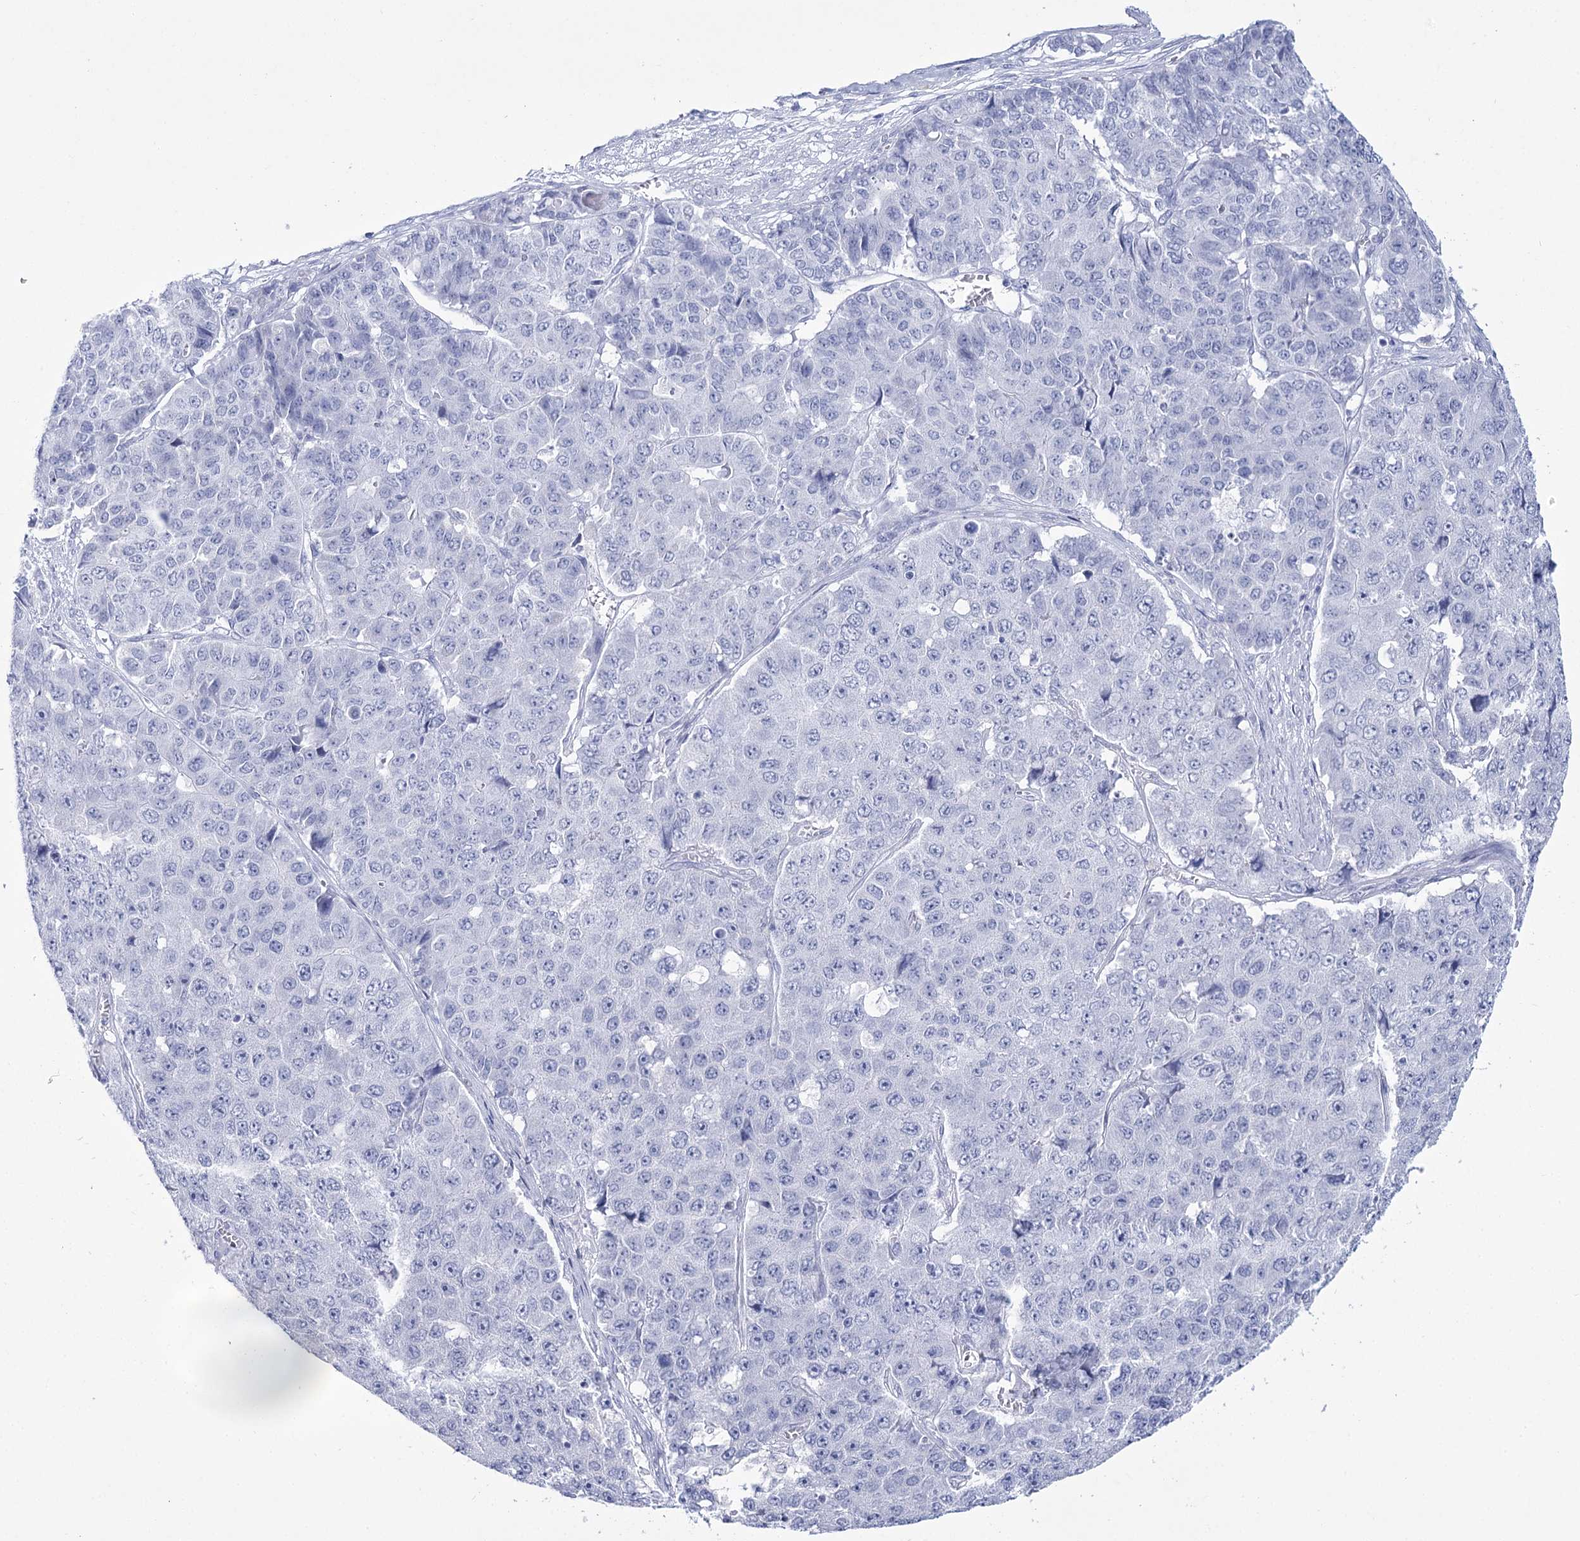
{"staining": {"intensity": "negative", "quantity": "none", "location": "none"}, "tissue": "pancreatic cancer", "cell_type": "Tumor cells", "image_type": "cancer", "snomed": [{"axis": "morphology", "description": "Adenocarcinoma, NOS"}, {"axis": "topography", "description": "Pancreas"}], "caption": "Tumor cells show no significant staining in pancreatic cancer (adenocarcinoma). (DAB IHC, high magnification).", "gene": "RNF186", "patient": {"sex": "male", "age": 50}}